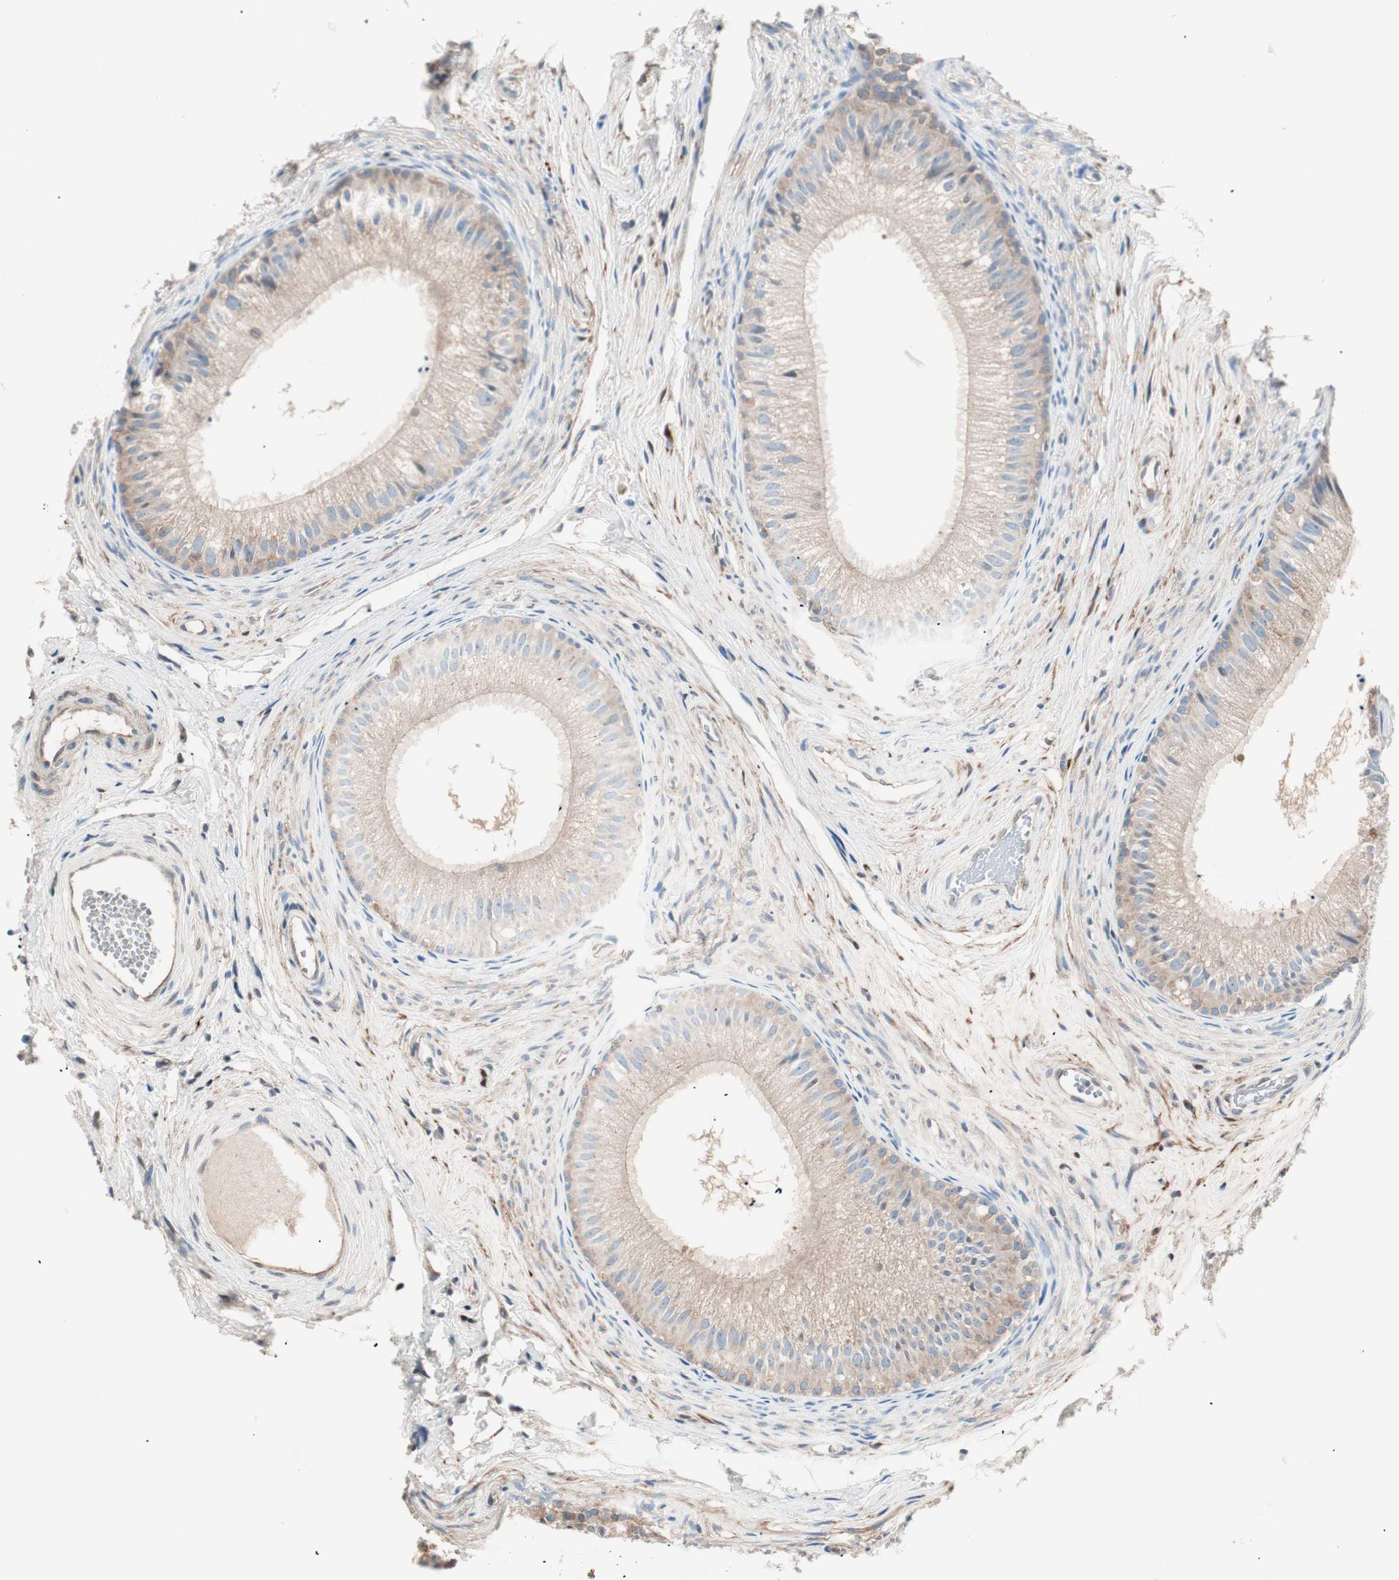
{"staining": {"intensity": "weak", "quantity": ">75%", "location": "cytoplasmic/membranous"}, "tissue": "epididymis", "cell_type": "Glandular cells", "image_type": "normal", "snomed": [{"axis": "morphology", "description": "Normal tissue, NOS"}, {"axis": "topography", "description": "Epididymis"}], "caption": "The photomicrograph shows immunohistochemical staining of benign epididymis. There is weak cytoplasmic/membranous positivity is seen in approximately >75% of glandular cells. Ihc stains the protein of interest in brown and the nuclei are stained blue.", "gene": "RAD54B", "patient": {"sex": "male", "age": 56}}